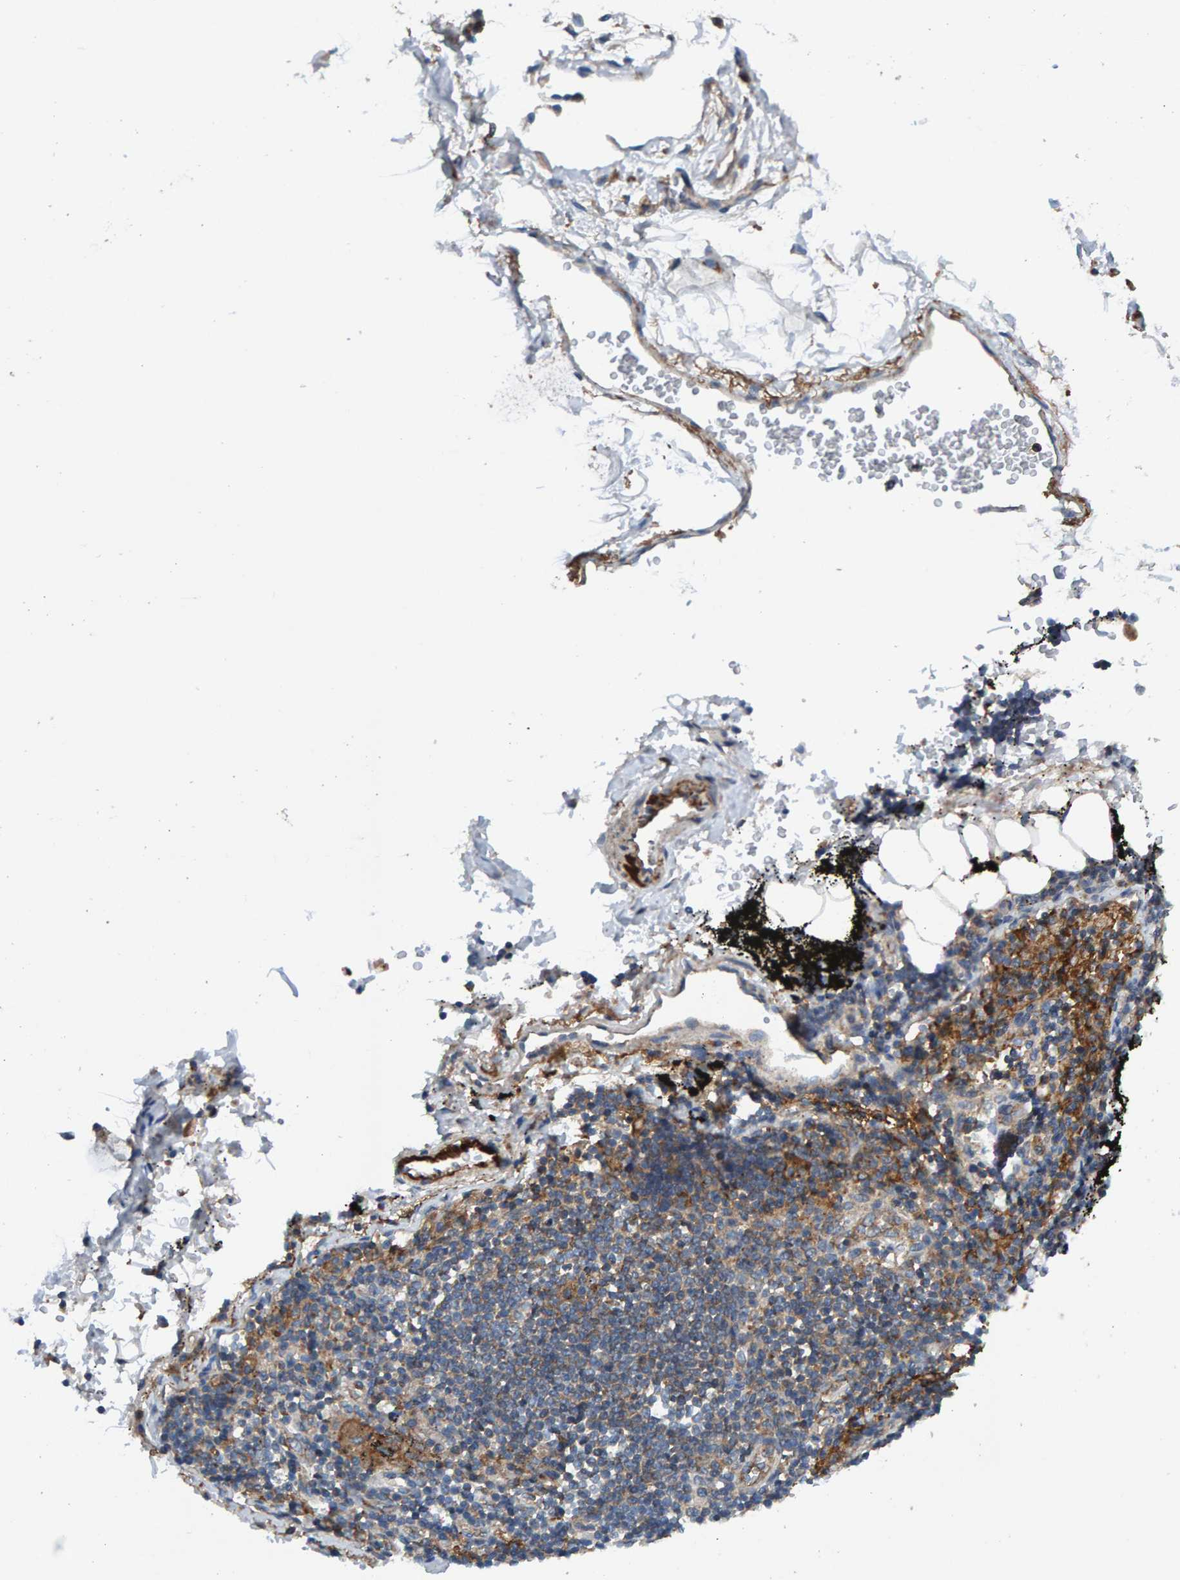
{"staining": {"intensity": "weak", "quantity": "<25%", "location": "cytoplasmic/membranous"}, "tissue": "adipose tissue", "cell_type": "Adipocytes", "image_type": "normal", "snomed": [{"axis": "morphology", "description": "Normal tissue, NOS"}, {"axis": "topography", "description": "Cartilage tissue"}, {"axis": "topography", "description": "Lung"}], "caption": "This histopathology image is of normal adipose tissue stained with IHC to label a protein in brown with the nuclei are counter-stained blue. There is no expression in adipocytes. Brightfield microscopy of immunohistochemistry stained with DAB (brown) and hematoxylin (blue), captured at high magnification.", "gene": "MKLN1", "patient": {"sex": "female", "age": 77}}